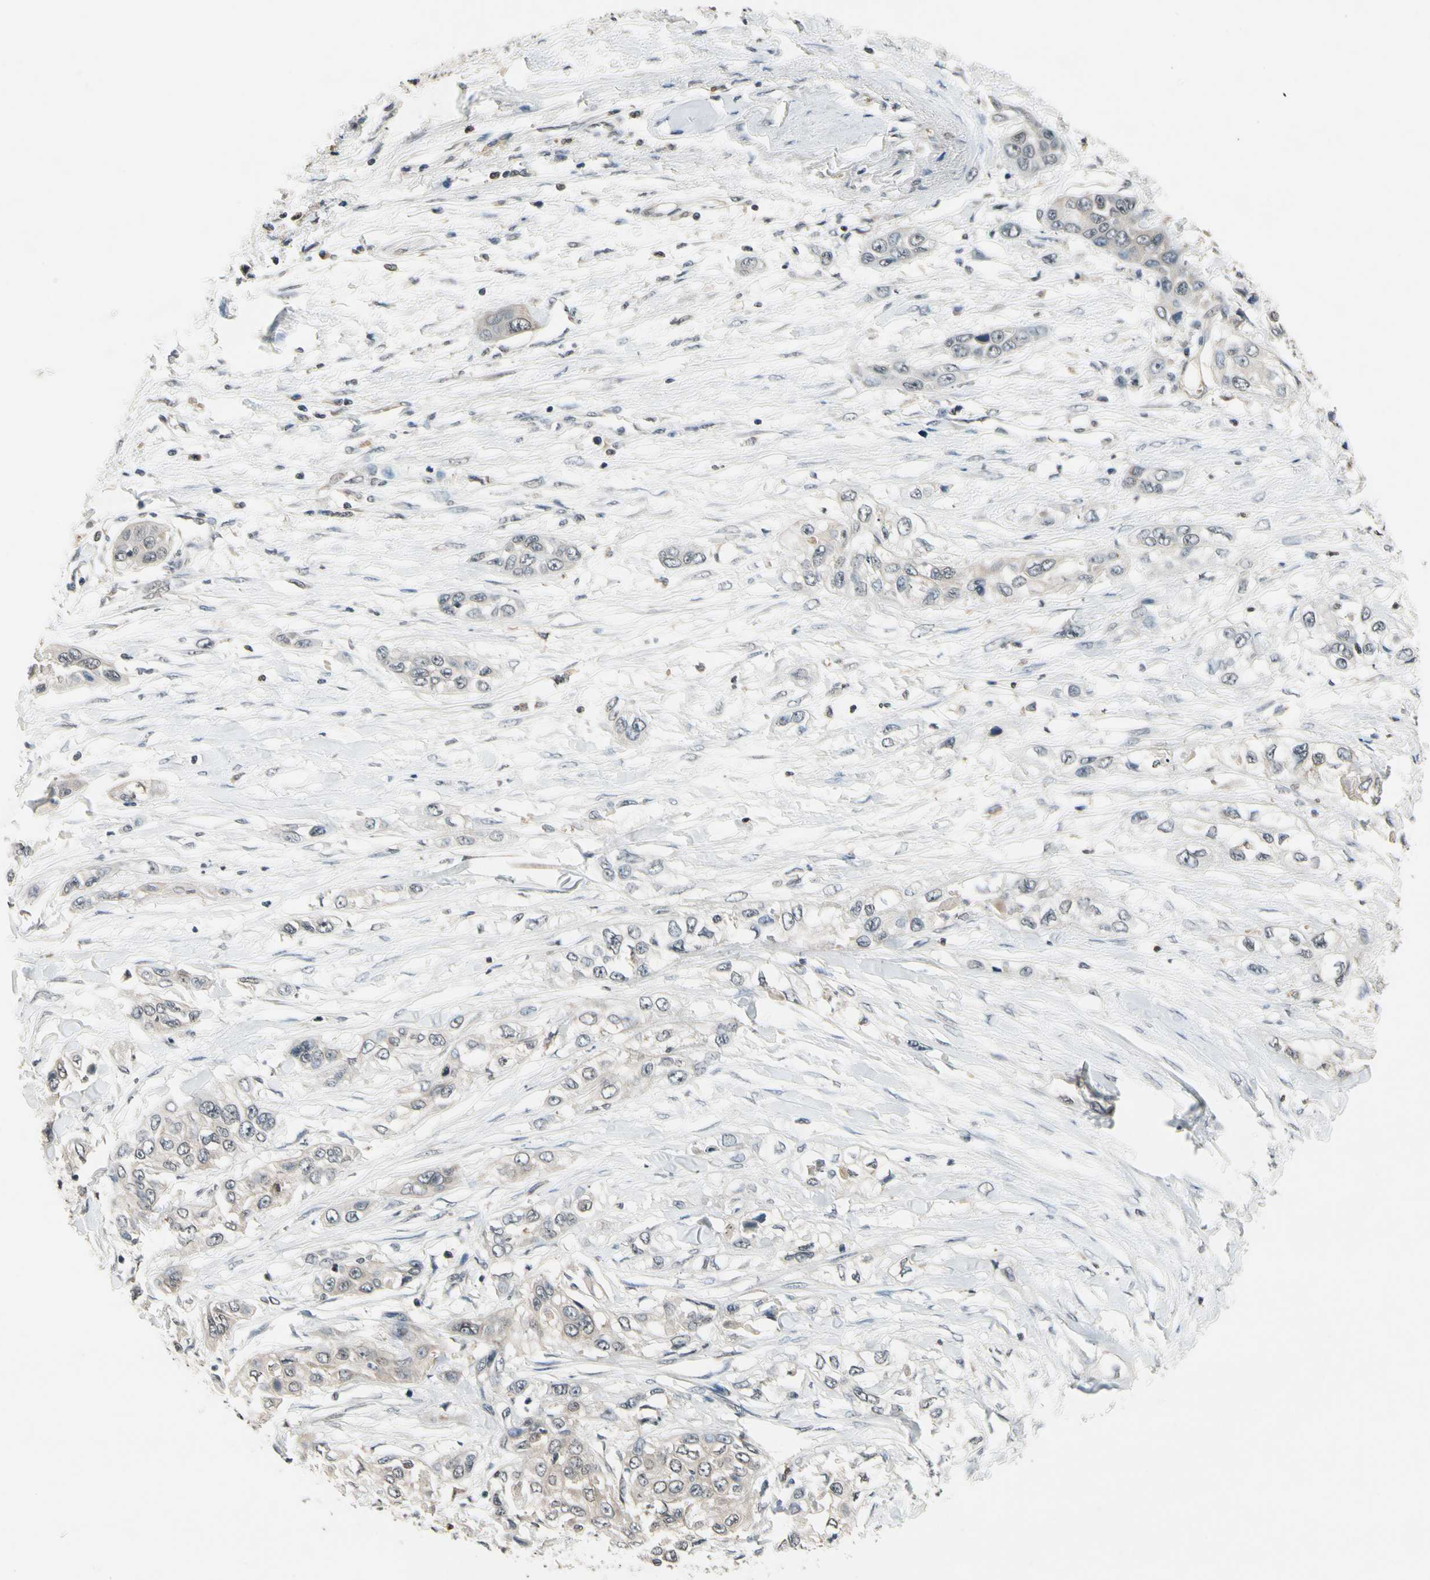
{"staining": {"intensity": "weak", "quantity": "25%-75%", "location": "cytoplasmic/membranous"}, "tissue": "pancreatic cancer", "cell_type": "Tumor cells", "image_type": "cancer", "snomed": [{"axis": "morphology", "description": "Adenocarcinoma, NOS"}, {"axis": "topography", "description": "Pancreas"}], "caption": "Adenocarcinoma (pancreatic) was stained to show a protein in brown. There is low levels of weak cytoplasmic/membranous positivity in approximately 25%-75% of tumor cells. The staining was performed using DAB, with brown indicating positive protein expression. Nuclei are stained blue with hematoxylin.", "gene": "GCLC", "patient": {"sex": "female", "age": 70}}